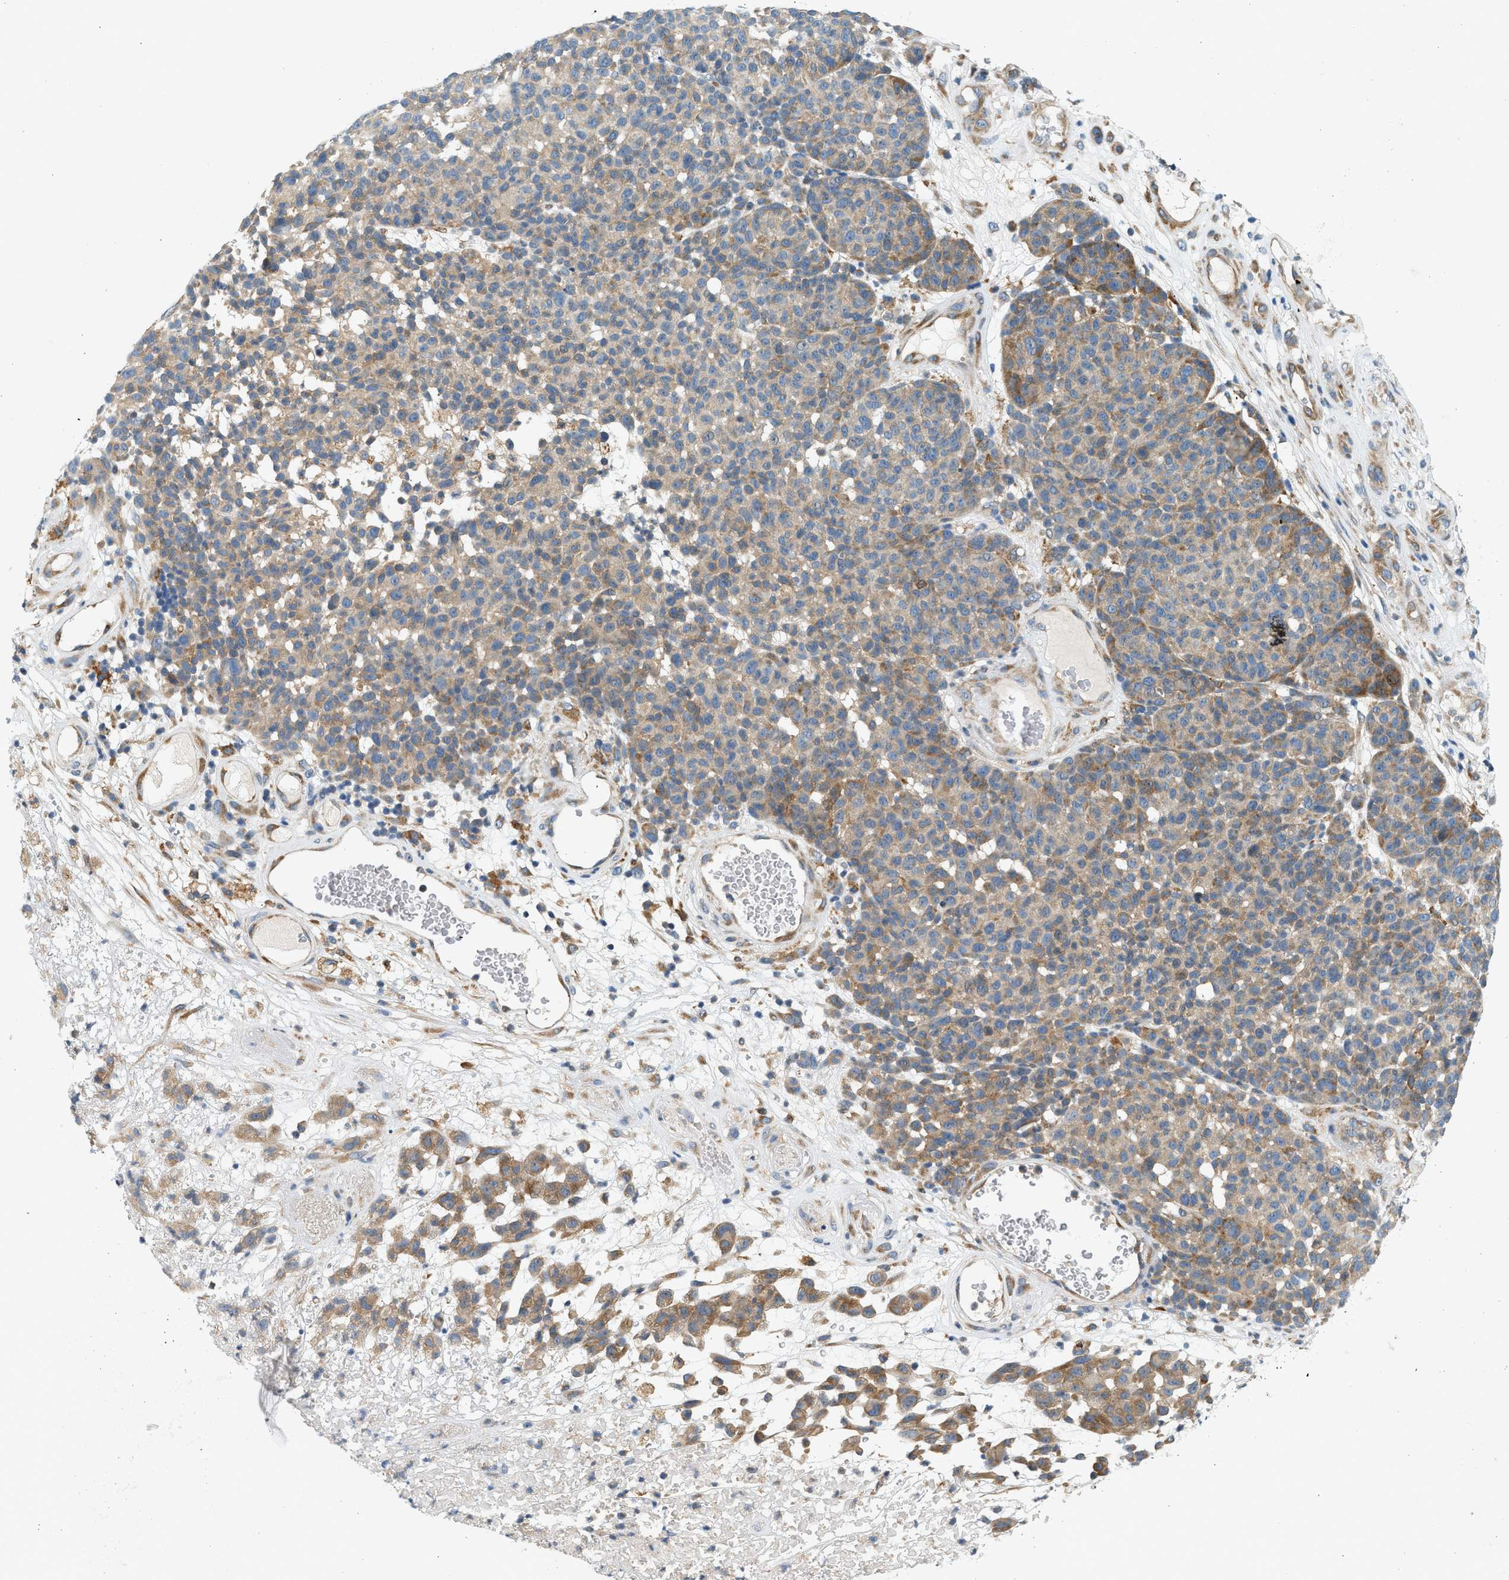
{"staining": {"intensity": "moderate", "quantity": ">75%", "location": "cytoplasmic/membranous"}, "tissue": "melanoma", "cell_type": "Tumor cells", "image_type": "cancer", "snomed": [{"axis": "morphology", "description": "Malignant melanoma, NOS"}, {"axis": "topography", "description": "Skin"}], "caption": "This is an image of immunohistochemistry (IHC) staining of malignant melanoma, which shows moderate positivity in the cytoplasmic/membranous of tumor cells.", "gene": "KDELR2", "patient": {"sex": "male", "age": 59}}